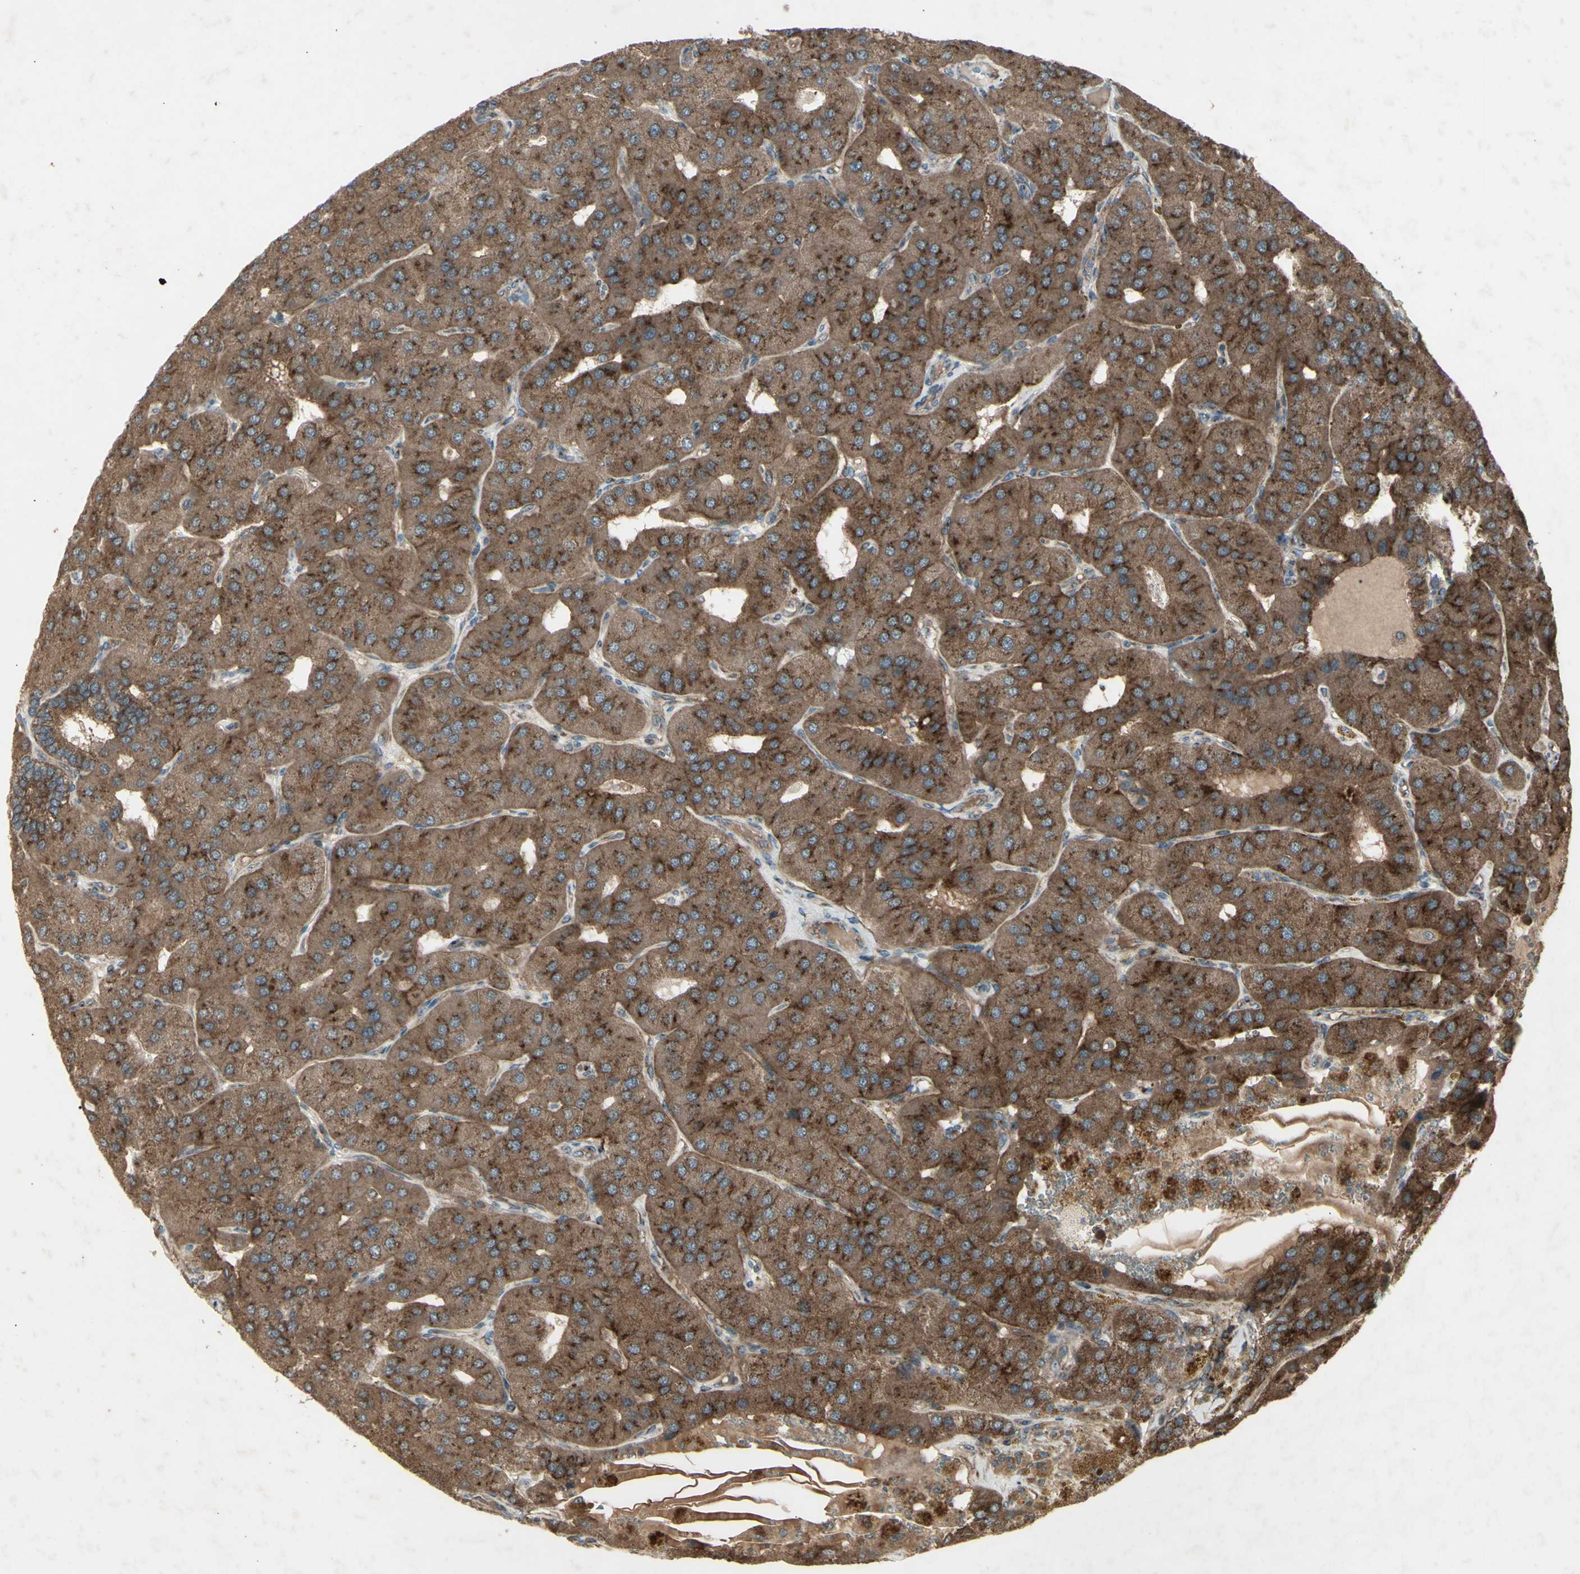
{"staining": {"intensity": "strong", "quantity": ">75%", "location": "cytoplasmic/membranous"}, "tissue": "parathyroid gland", "cell_type": "Glandular cells", "image_type": "normal", "snomed": [{"axis": "morphology", "description": "Normal tissue, NOS"}, {"axis": "morphology", "description": "Adenoma, NOS"}, {"axis": "topography", "description": "Parathyroid gland"}], "caption": "A high-resolution image shows IHC staining of unremarkable parathyroid gland, which reveals strong cytoplasmic/membranous expression in approximately >75% of glandular cells. (Stains: DAB in brown, nuclei in blue, Microscopy: brightfield microscopy at high magnification).", "gene": "AP1G1", "patient": {"sex": "female", "age": 86}}